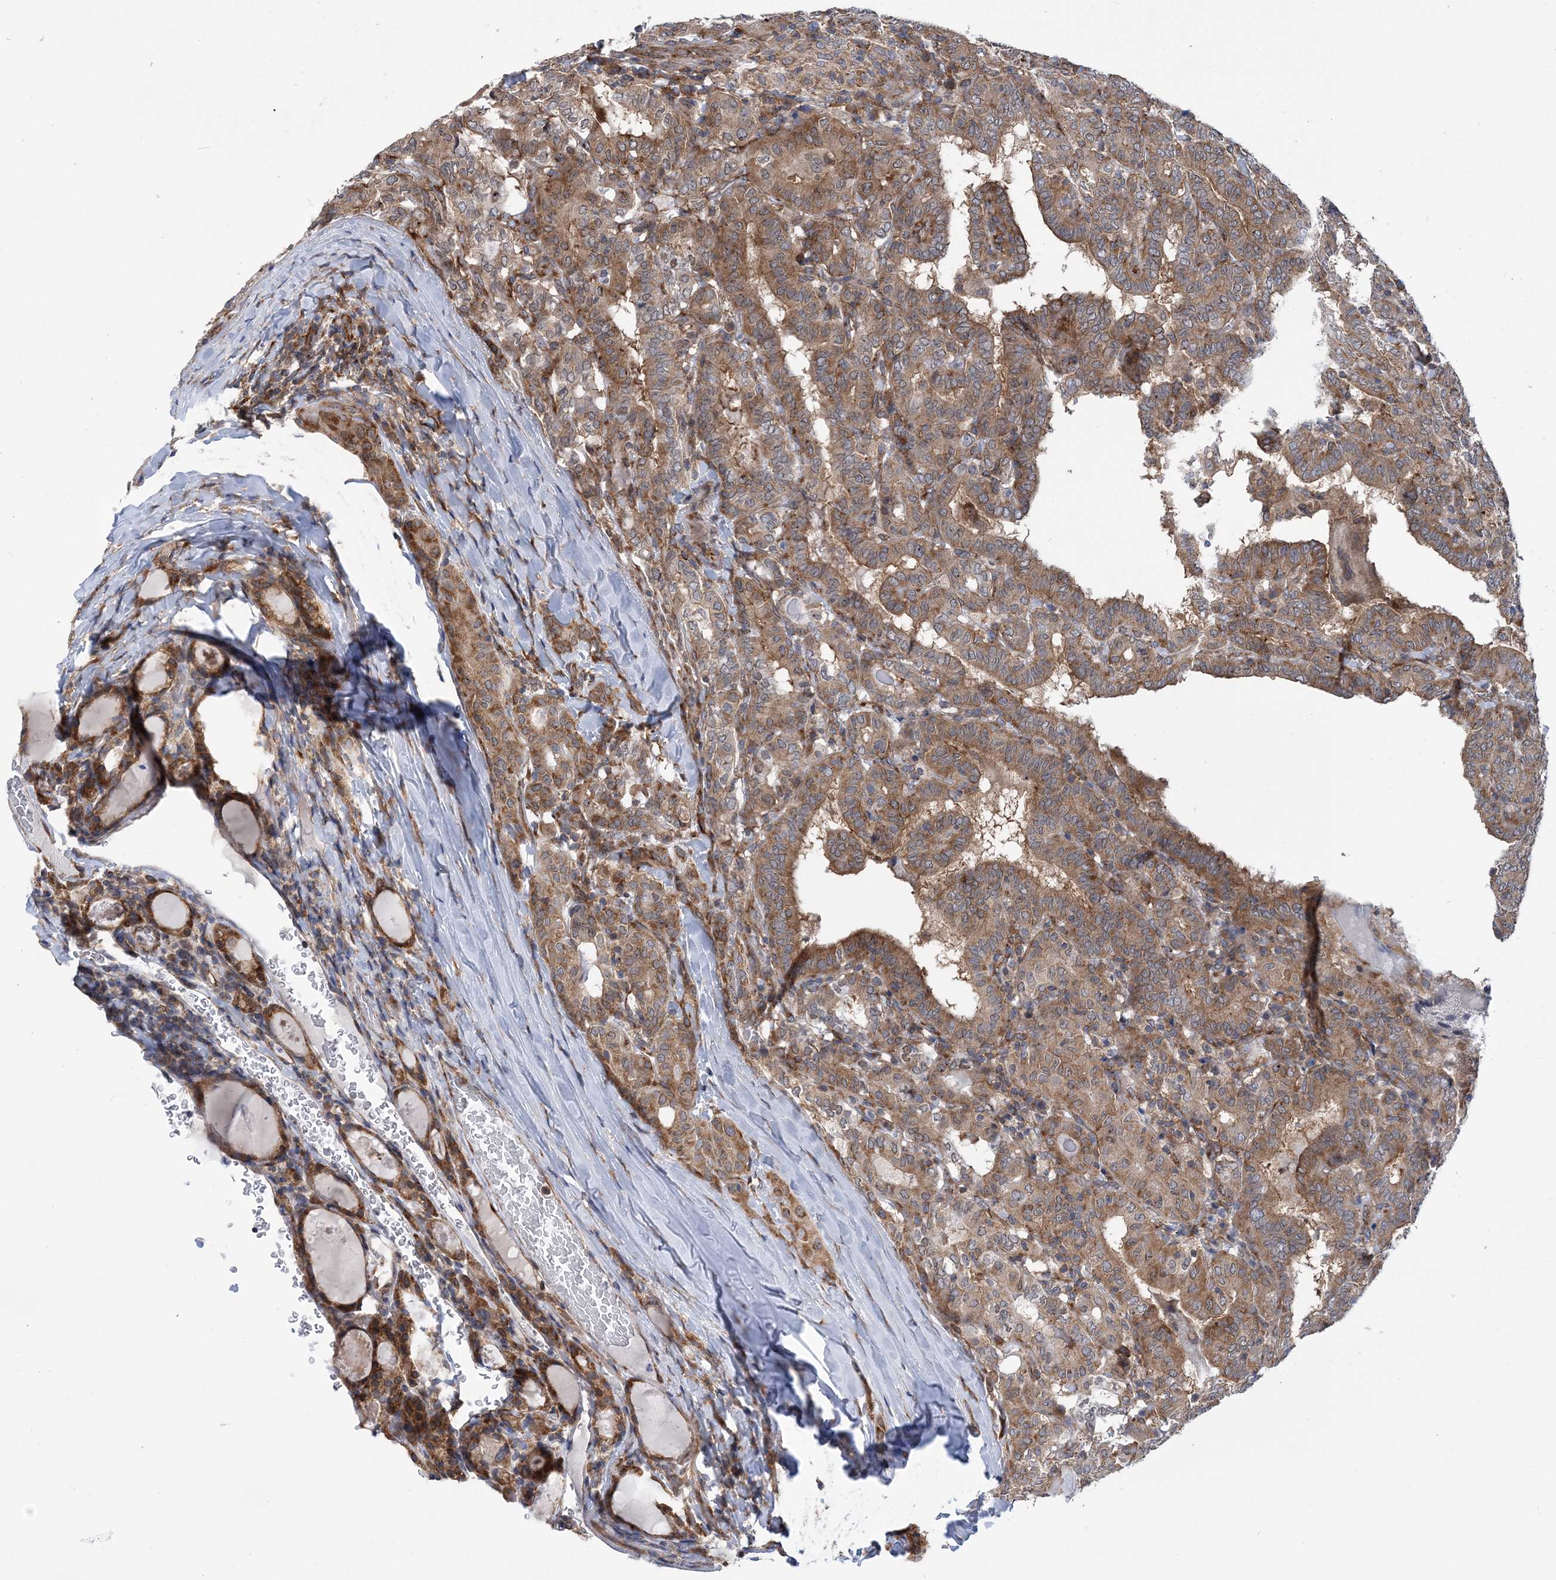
{"staining": {"intensity": "moderate", "quantity": ">75%", "location": "cytoplasmic/membranous"}, "tissue": "thyroid cancer", "cell_type": "Tumor cells", "image_type": "cancer", "snomed": [{"axis": "morphology", "description": "Papillary adenocarcinoma, NOS"}, {"axis": "topography", "description": "Thyroid gland"}], "caption": "The image shows a brown stain indicating the presence of a protein in the cytoplasmic/membranous of tumor cells in thyroid cancer (papillary adenocarcinoma).", "gene": "PHF1", "patient": {"sex": "female", "age": 72}}